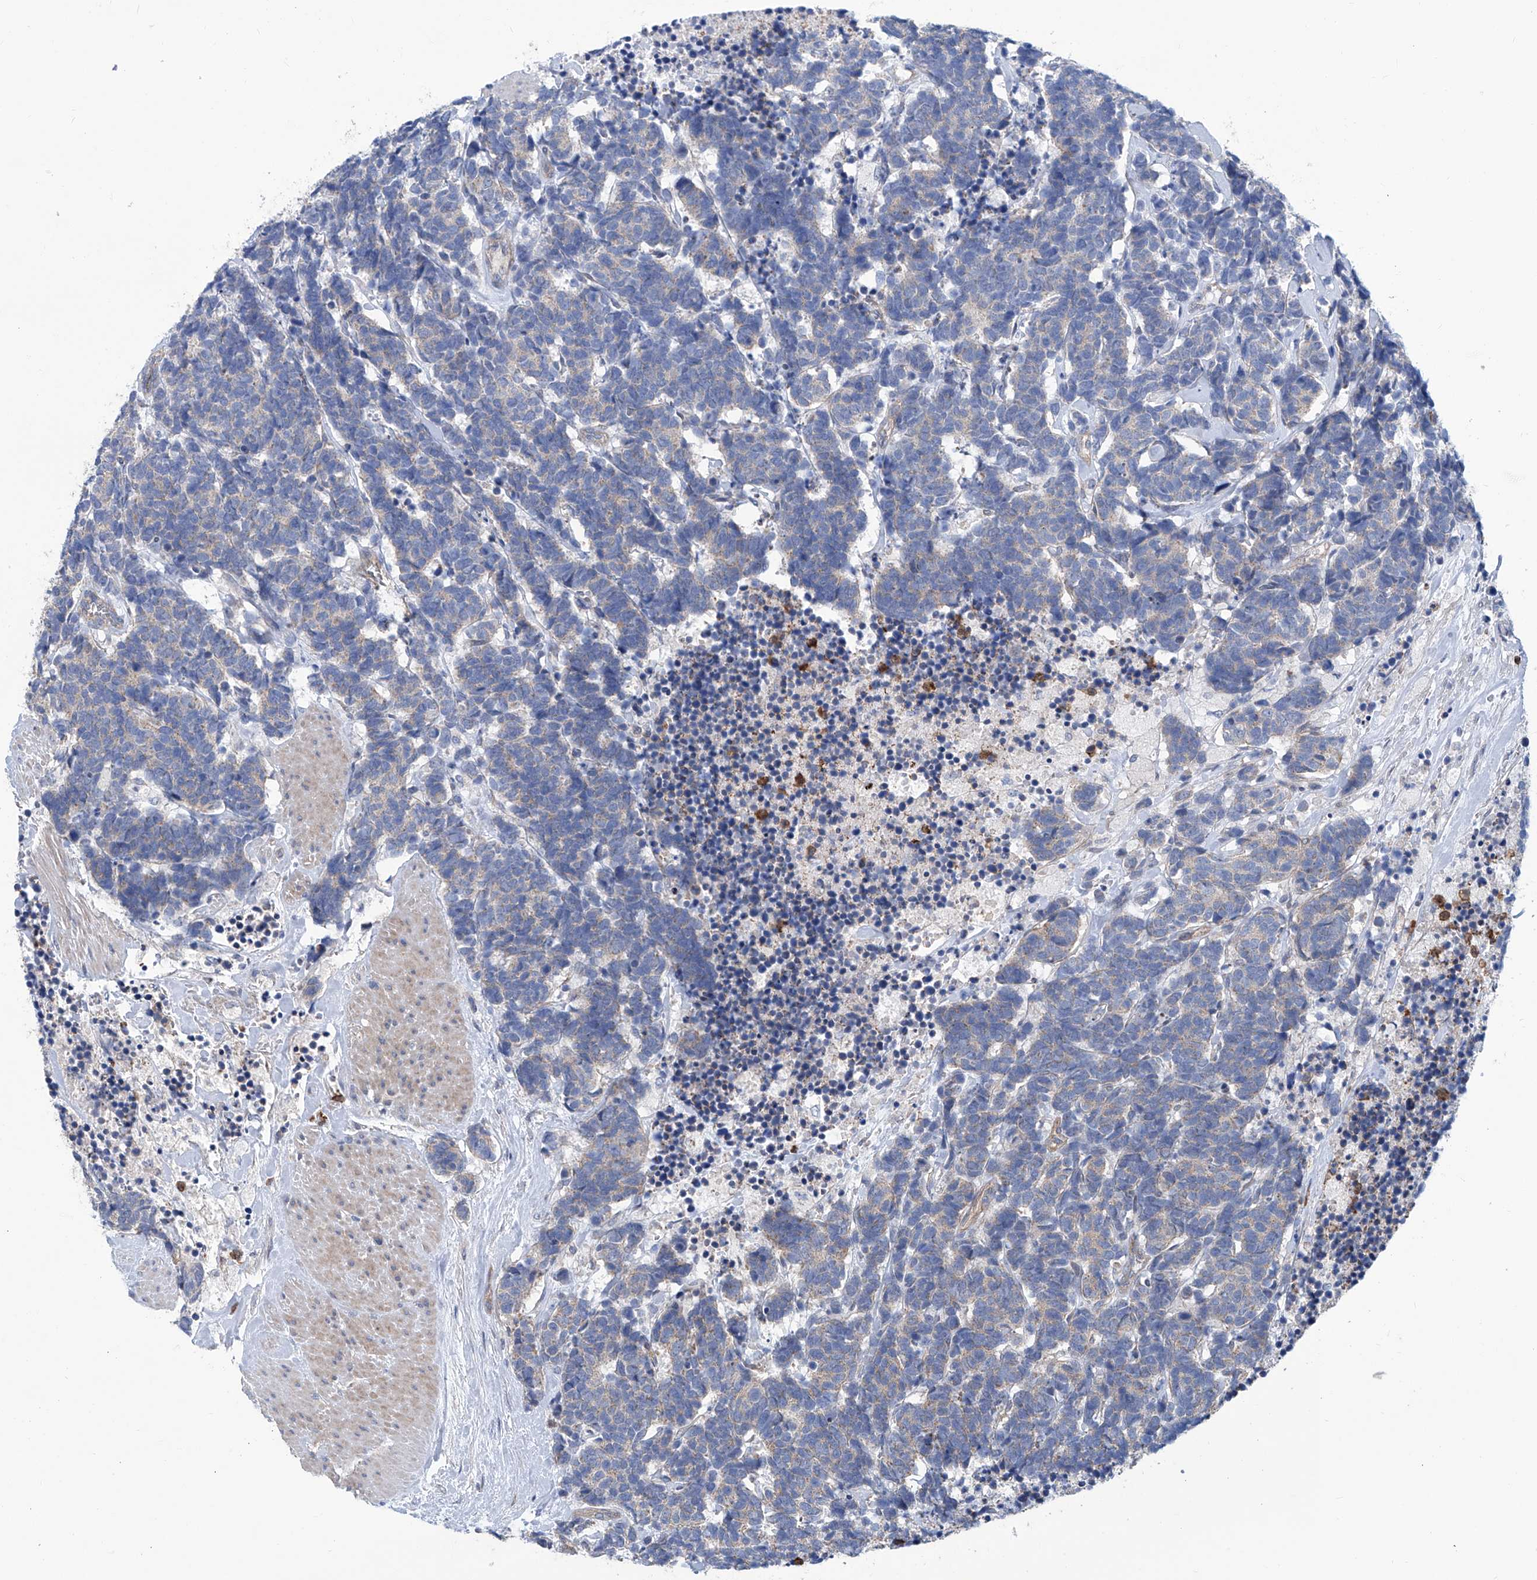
{"staining": {"intensity": "negative", "quantity": "none", "location": "none"}, "tissue": "carcinoid", "cell_type": "Tumor cells", "image_type": "cancer", "snomed": [{"axis": "morphology", "description": "Carcinoma, NOS"}, {"axis": "morphology", "description": "Carcinoid, malignant, NOS"}, {"axis": "topography", "description": "Urinary bladder"}], "caption": "Carcinoid stained for a protein using IHC reveals no expression tumor cells.", "gene": "EIF2D", "patient": {"sex": "male", "age": 57}}